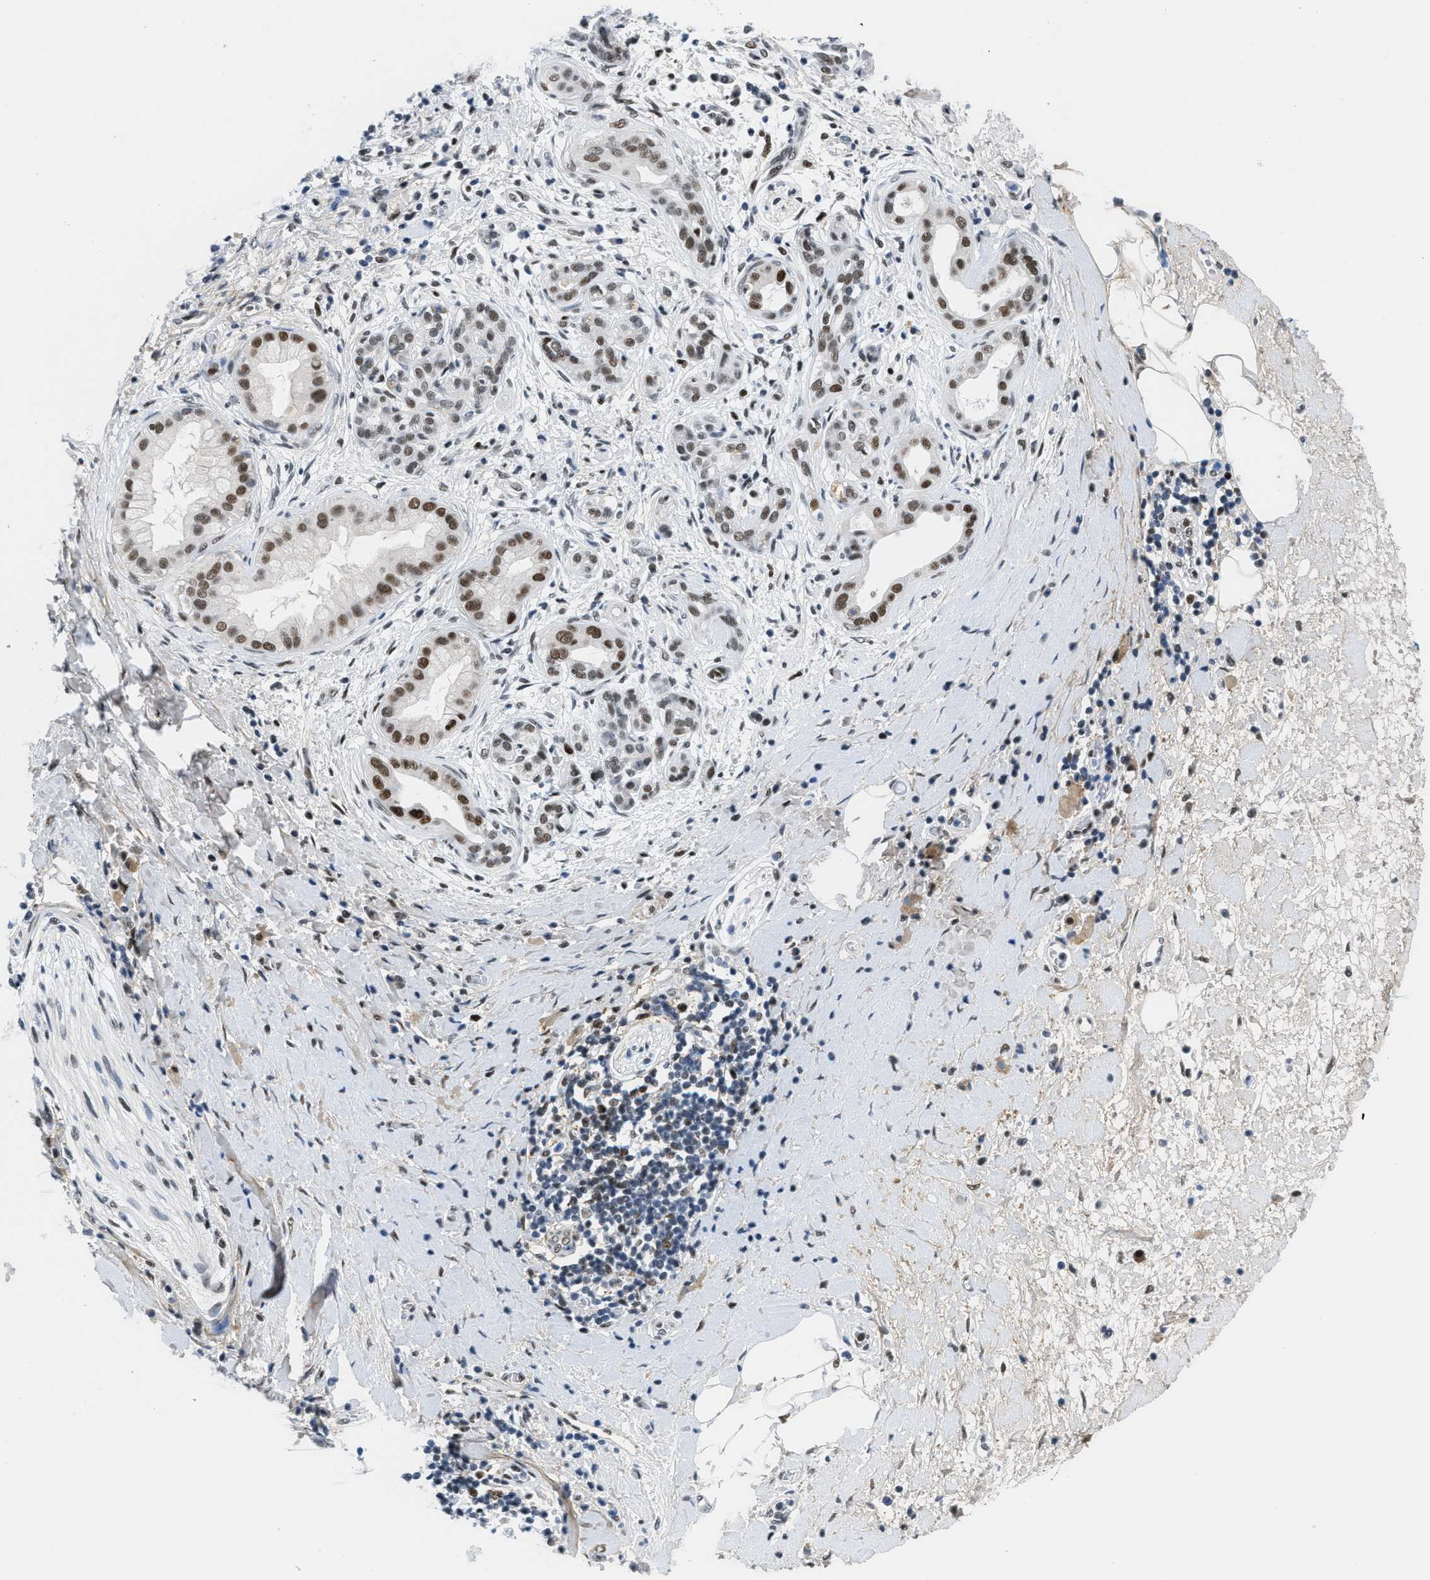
{"staining": {"intensity": "moderate", "quantity": ">75%", "location": "nuclear"}, "tissue": "pancreatic cancer", "cell_type": "Tumor cells", "image_type": "cancer", "snomed": [{"axis": "morphology", "description": "Adenocarcinoma, NOS"}, {"axis": "topography", "description": "Pancreas"}], "caption": "Pancreatic cancer (adenocarcinoma) stained for a protein (brown) shows moderate nuclear positive positivity in about >75% of tumor cells.", "gene": "SMARCAD1", "patient": {"sex": "male", "age": 55}}